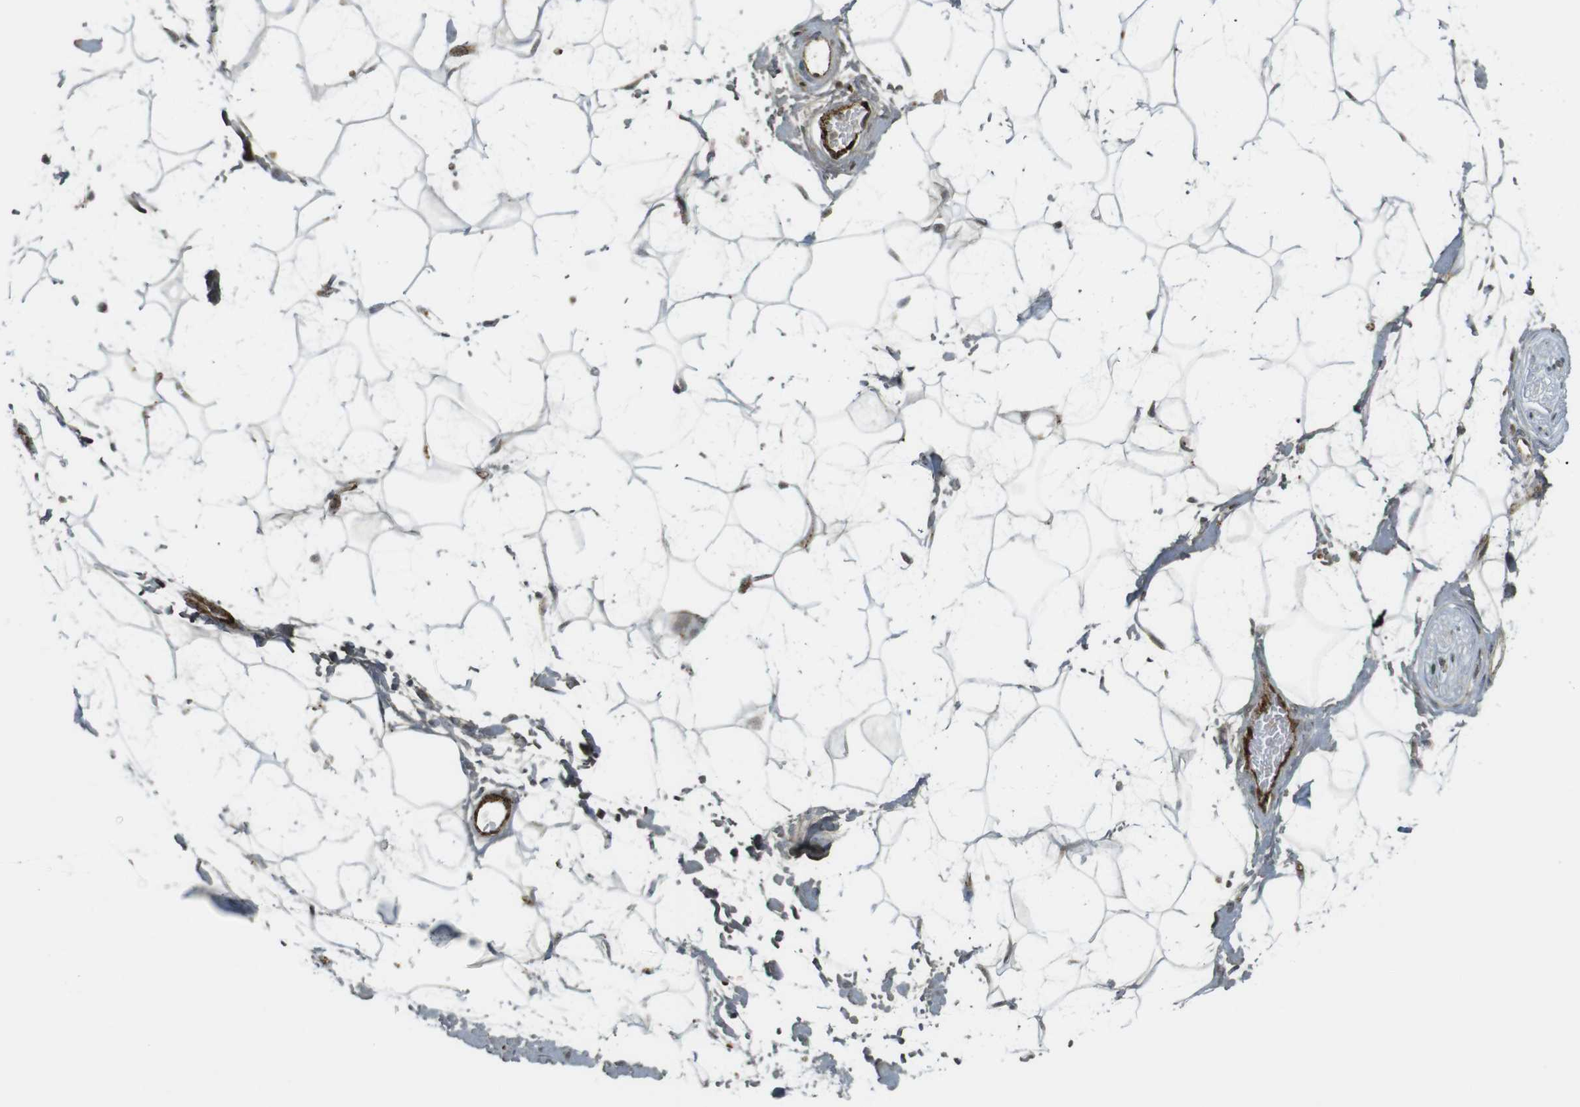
{"staining": {"intensity": "weak", "quantity": ">75%", "location": "cytoplasmic/membranous,nuclear"}, "tissue": "adipose tissue", "cell_type": "Adipocytes", "image_type": "normal", "snomed": [{"axis": "morphology", "description": "Normal tissue, NOS"}, {"axis": "topography", "description": "Soft tissue"}], "caption": "There is low levels of weak cytoplasmic/membranous,nuclear staining in adipocytes of normal adipose tissue, as demonstrated by immunohistochemical staining (brown color).", "gene": "PPP1R13B", "patient": {"sex": "male", "age": 72}}